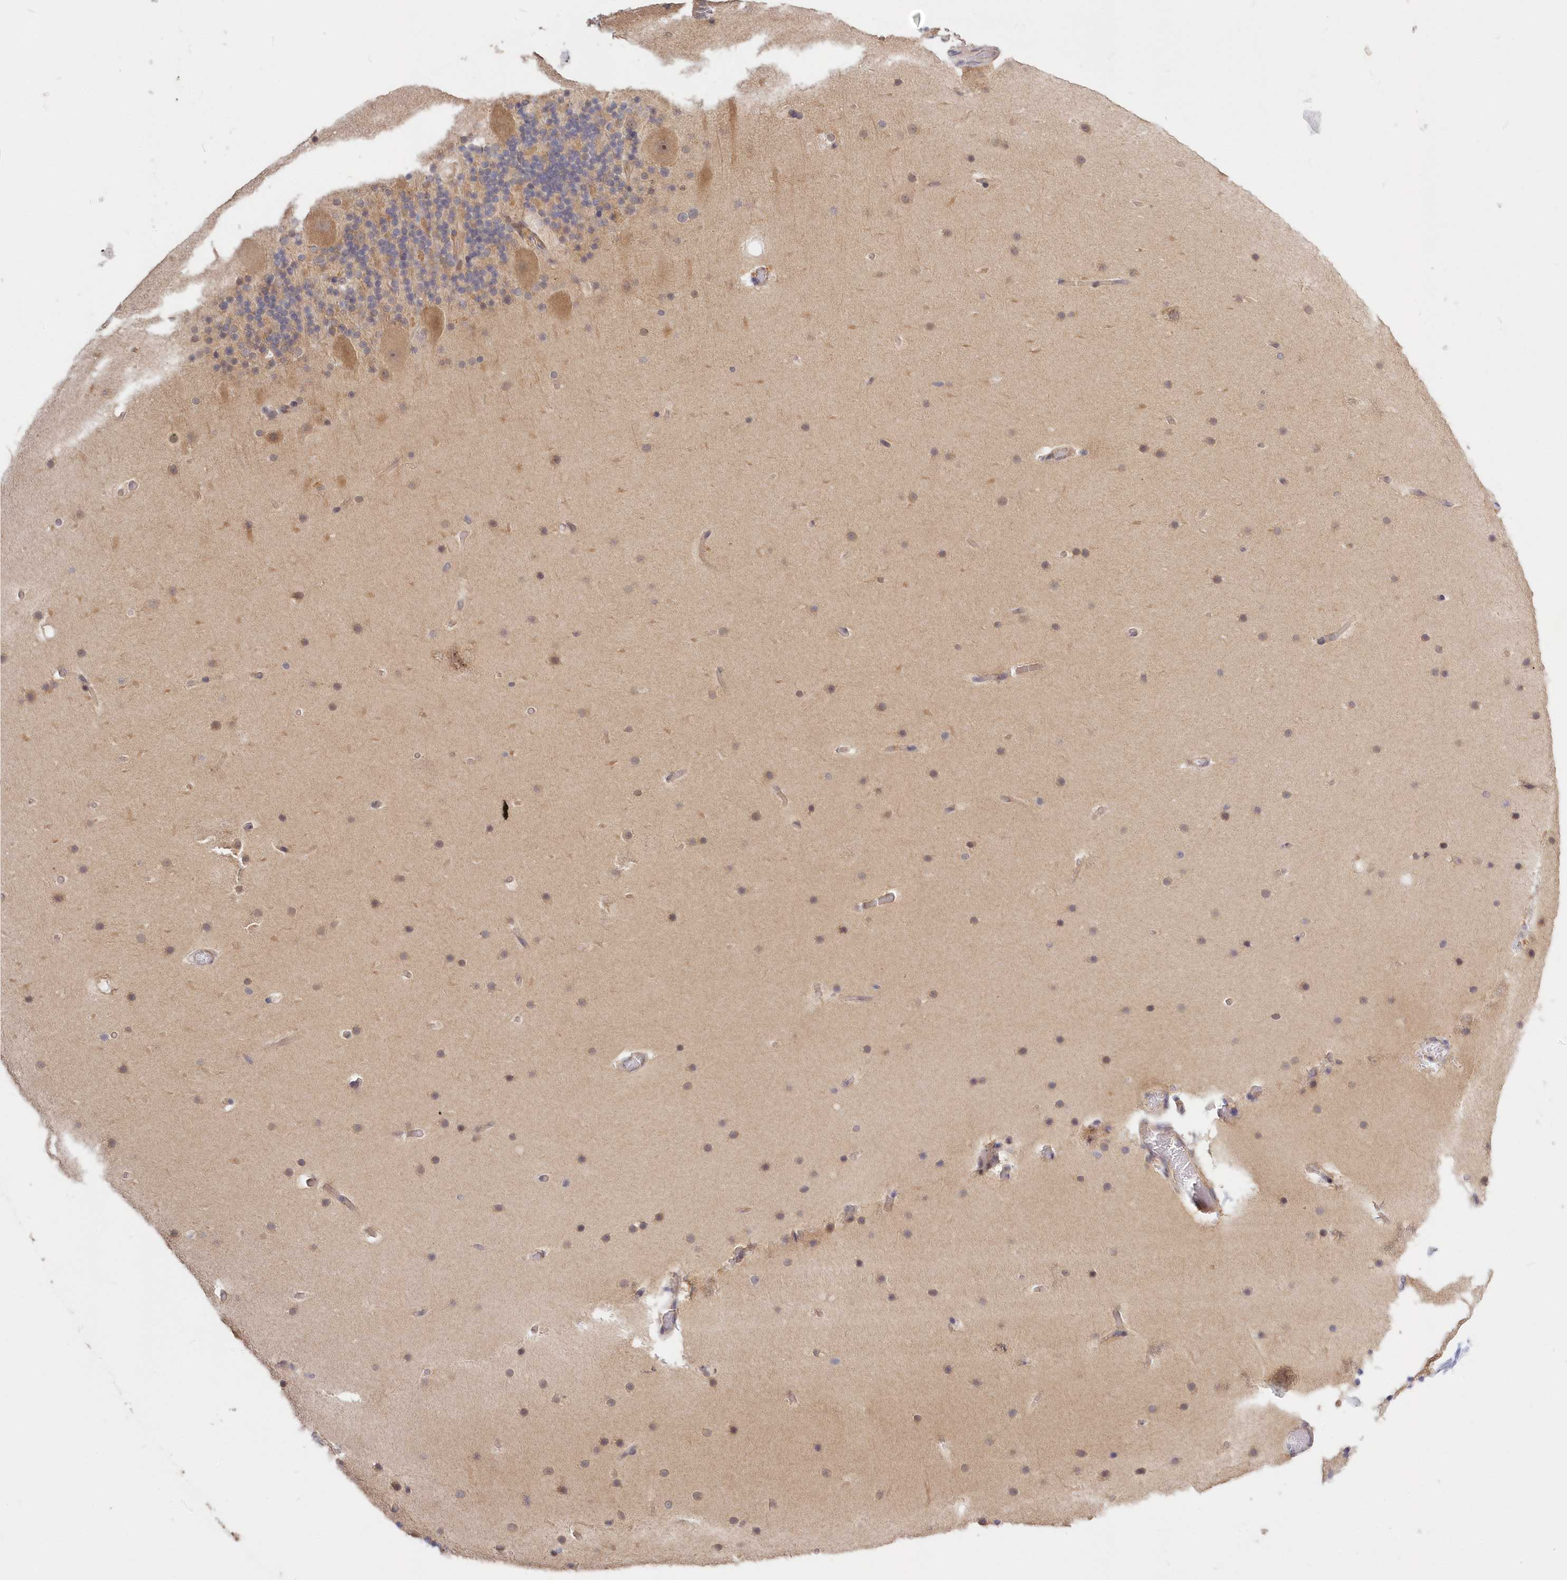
{"staining": {"intensity": "weak", "quantity": "25%-75%", "location": "cytoplasmic/membranous"}, "tissue": "cerebellum", "cell_type": "Cells in granular layer", "image_type": "normal", "snomed": [{"axis": "morphology", "description": "Normal tissue, NOS"}, {"axis": "topography", "description": "Cerebellum"}], "caption": "The immunohistochemical stain highlights weak cytoplasmic/membranous staining in cells in granular layer of unremarkable cerebellum.", "gene": "KATNA1", "patient": {"sex": "male", "age": 57}}